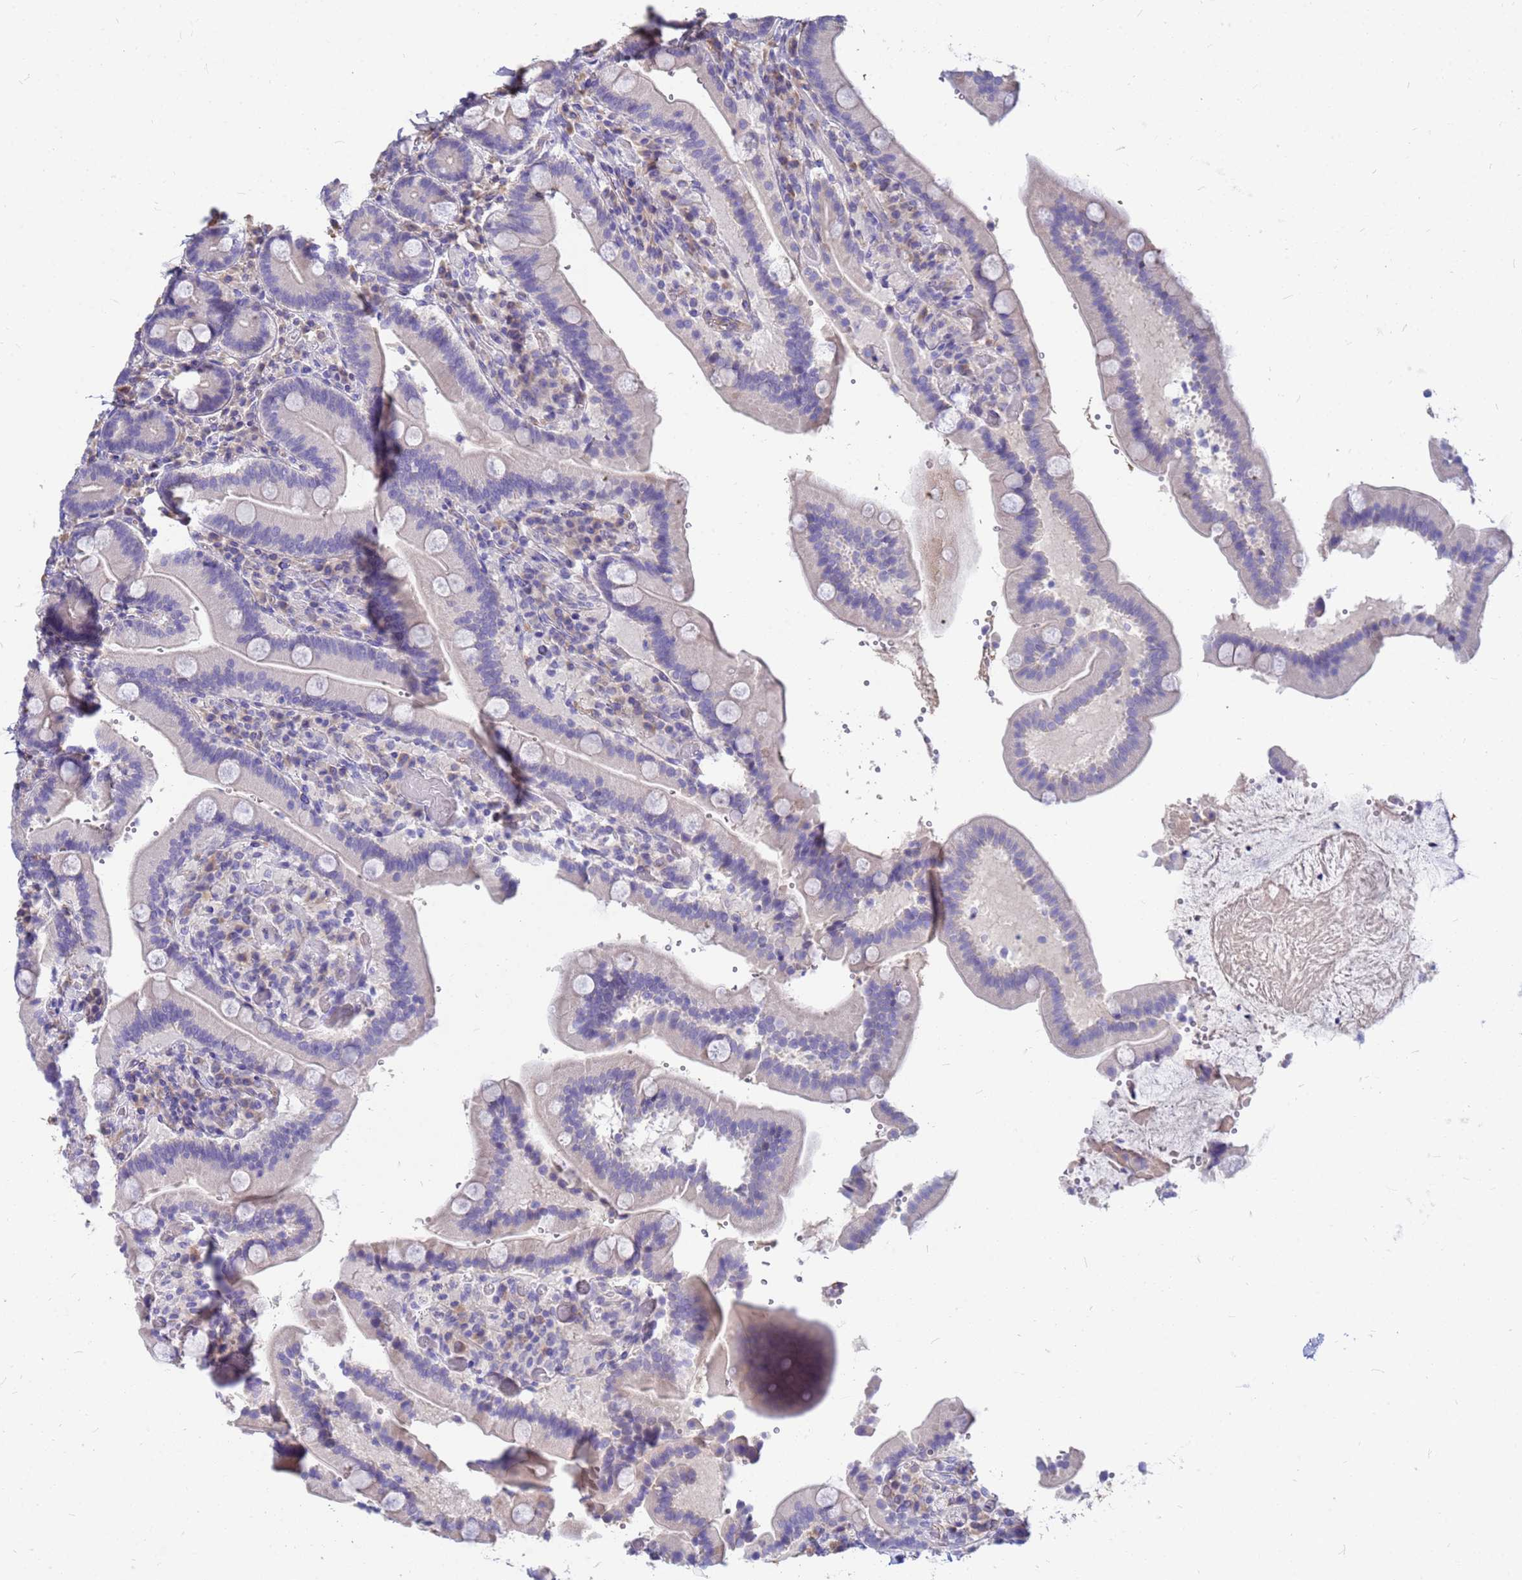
{"staining": {"intensity": "negative", "quantity": "none", "location": "none"}, "tissue": "duodenum", "cell_type": "Glandular cells", "image_type": "normal", "snomed": [{"axis": "morphology", "description": "Normal tissue, NOS"}, {"axis": "topography", "description": "Duodenum"}], "caption": "The histopathology image demonstrates no staining of glandular cells in unremarkable duodenum.", "gene": "DPRX", "patient": {"sex": "female", "age": 62}}